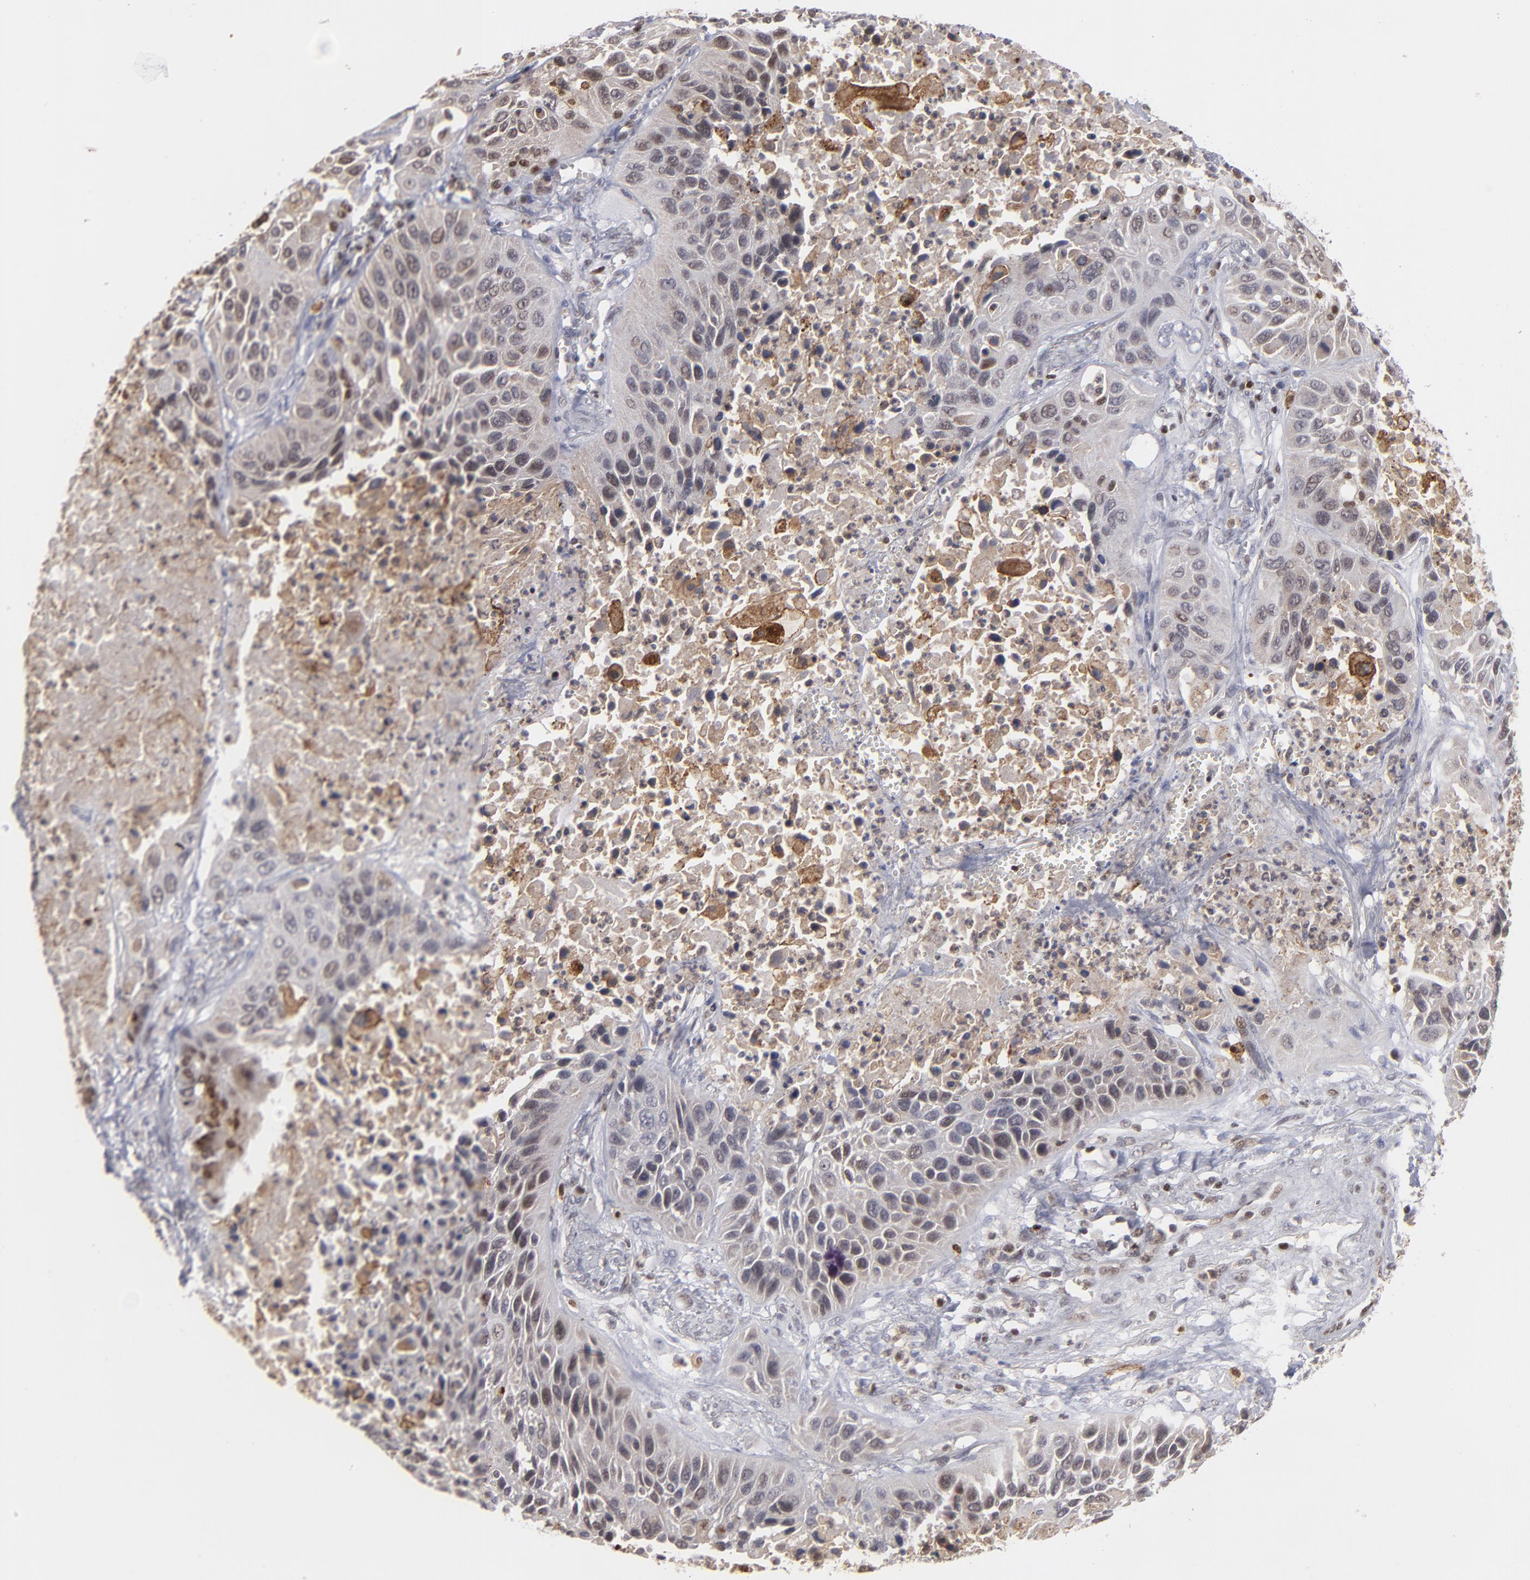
{"staining": {"intensity": "weak", "quantity": "<25%", "location": "cytoplasmic/membranous,nuclear"}, "tissue": "lung cancer", "cell_type": "Tumor cells", "image_type": "cancer", "snomed": [{"axis": "morphology", "description": "Squamous cell carcinoma, NOS"}, {"axis": "topography", "description": "Lung"}], "caption": "High magnification brightfield microscopy of lung squamous cell carcinoma stained with DAB (brown) and counterstained with hematoxylin (blue): tumor cells show no significant staining.", "gene": "GSR", "patient": {"sex": "female", "age": 76}}